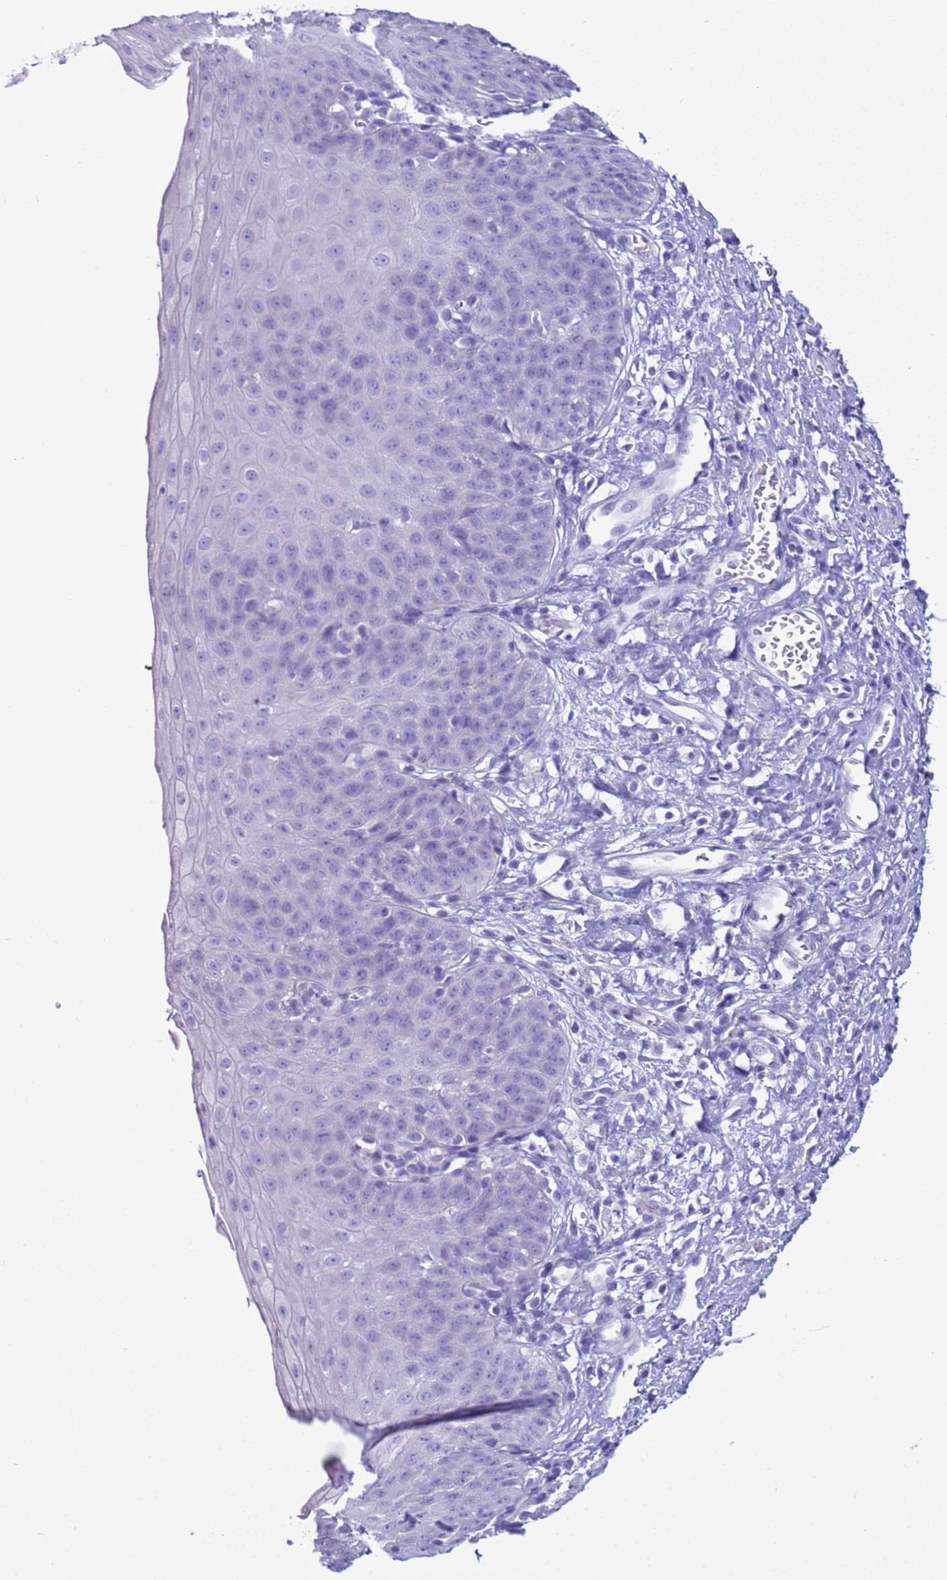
{"staining": {"intensity": "negative", "quantity": "none", "location": "none"}, "tissue": "esophagus", "cell_type": "Squamous epithelial cells", "image_type": "normal", "snomed": [{"axis": "morphology", "description": "Normal tissue, NOS"}, {"axis": "topography", "description": "Esophagus"}], "caption": "IHC of unremarkable esophagus displays no expression in squamous epithelial cells. (Brightfield microscopy of DAB (3,3'-diaminobenzidine) immunohistochemistry at high magnification).", "gene": "CST1", "patient": {"sex": "male", "age": 71}}